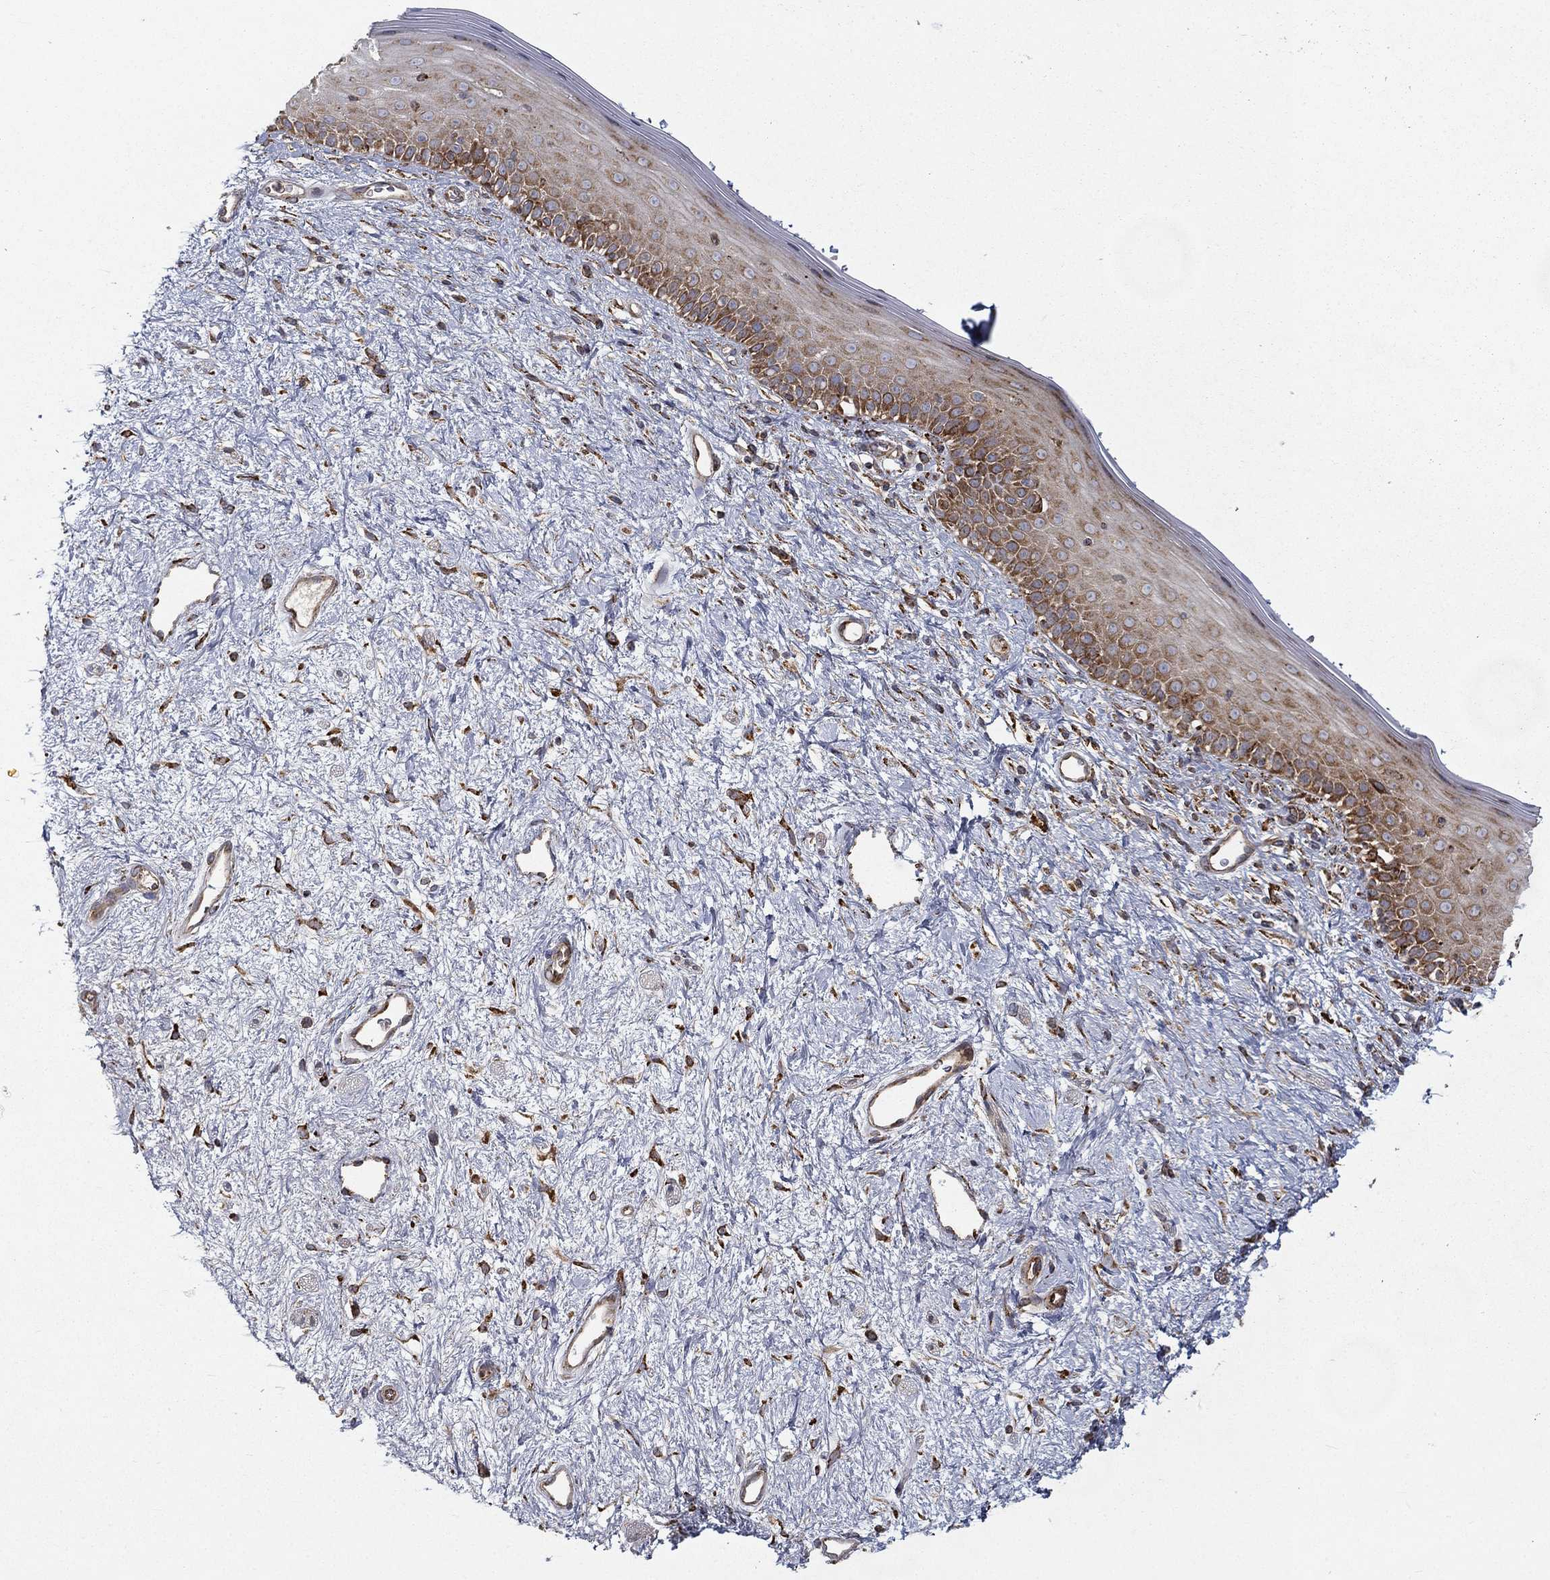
{"staining": {"intensity": "moderate", "quantity": "25%-75%", "location": "cytoplasmic/membranous"}, "tissue": "vagina", "cell_type": "Squamous epithelial cells", "image_type": "normal", "snomed": [{"axis": "morphology", "description": "Normal tissue, NOS"}, {"axis": "topography", "description": "Vagina"}], "caption": "Immunohistochemistry of unremarkable vagina shows medium levels of moderate cytoplasmic/membranous staining in approximately 25%-75% of squamous epithelial cells. (brown staining indicates protein expression, while blue staining denotes nuclei).", "gene": "MT", "patient": {"sex": "female", "age": 47}}